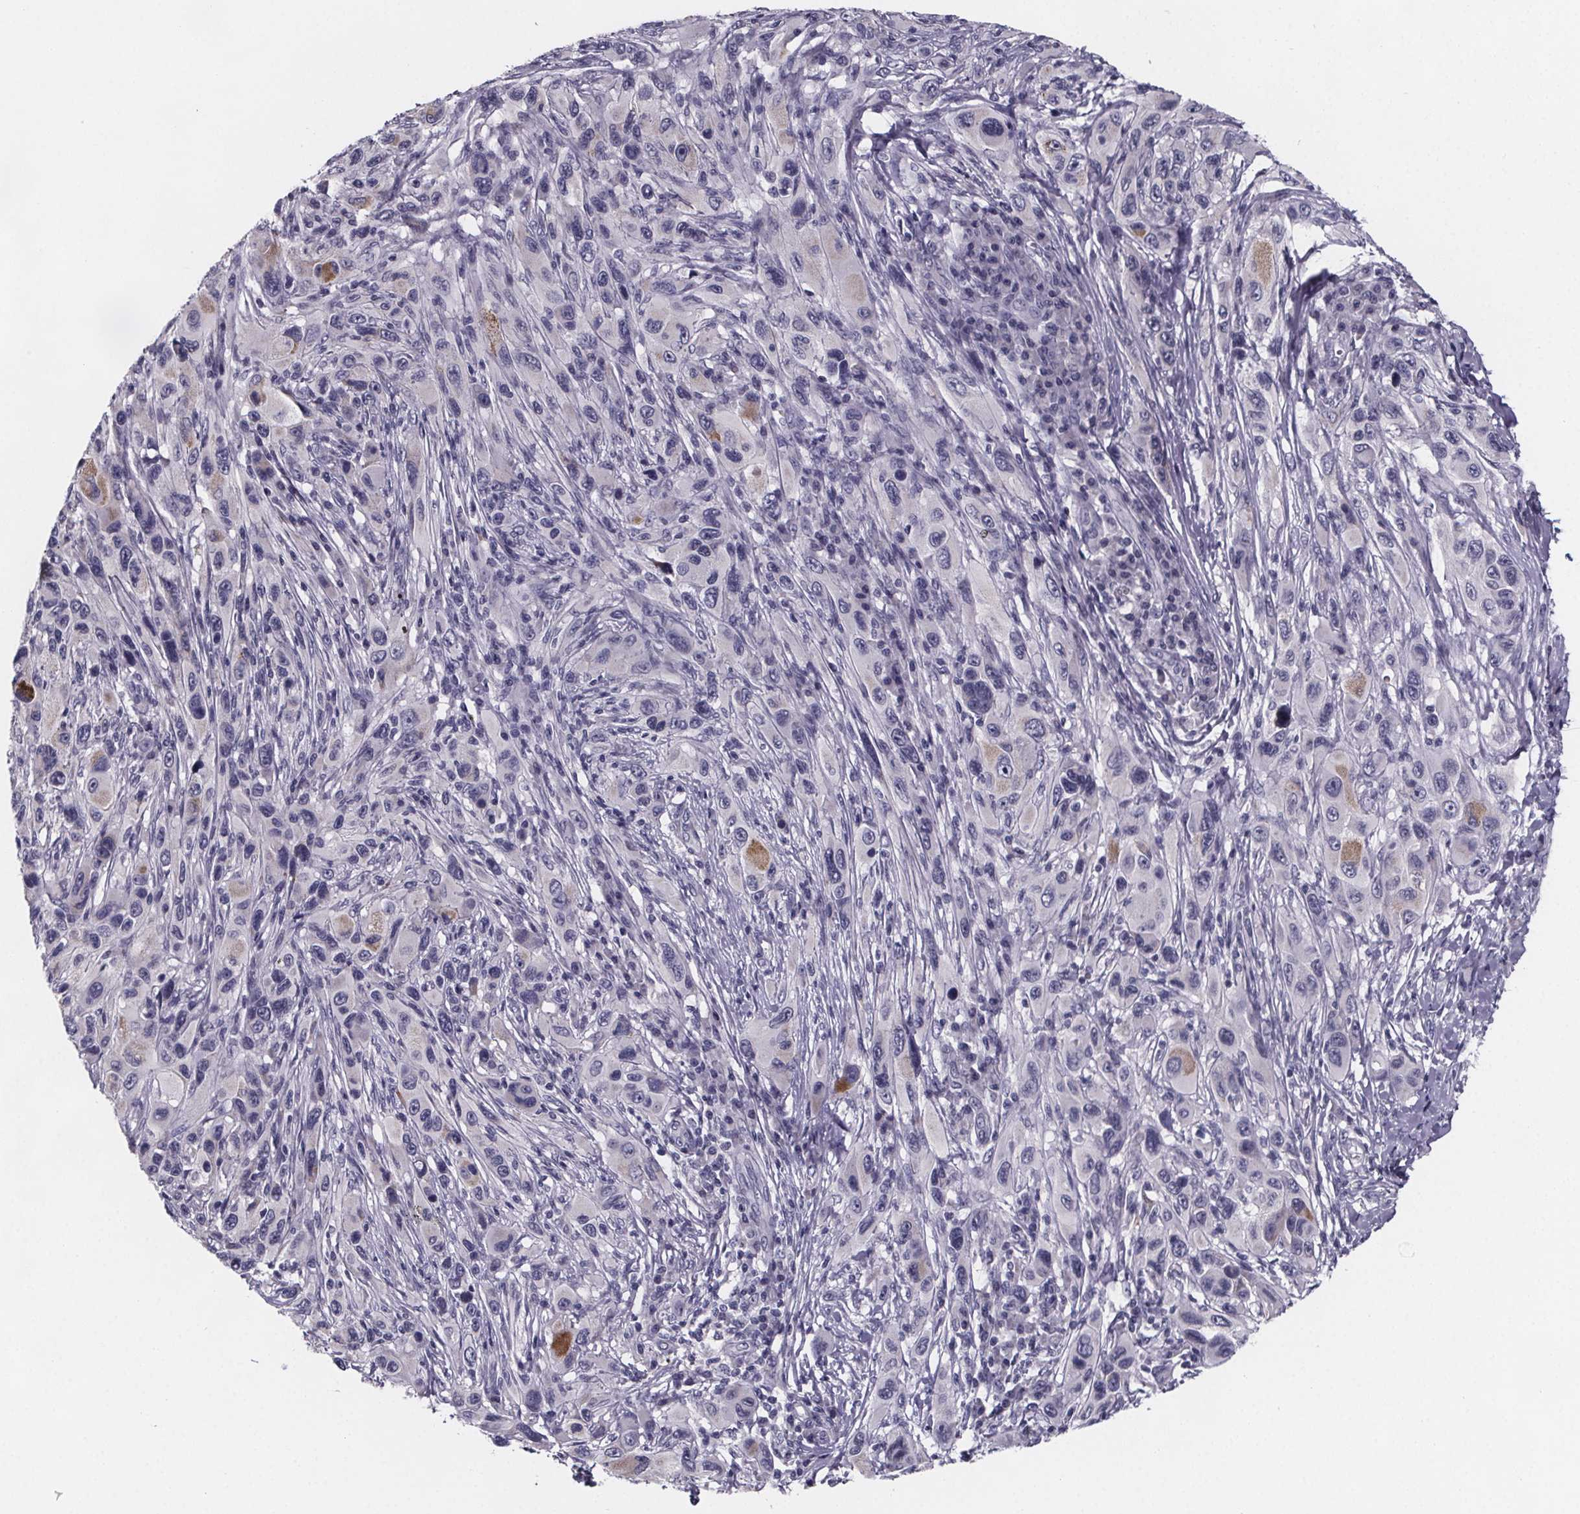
{"staining": {"intensity": "negative", "quantity": "none", "location": "none"}, "tissue": "melanoma", "cell_type": "Tumor cells", "image_type": "cancer", "snomed": [{"axis": "morphology", "description": "Malignant melanoma, NOS"}, {"axis": "topography", "description": "Skin"}], "caption": "This is an immunohistochemistry micrograph of melanoma. There is no expression in tumor cells.", "gene": "PAH", "patient": {"sex": "male", "age": 53}}